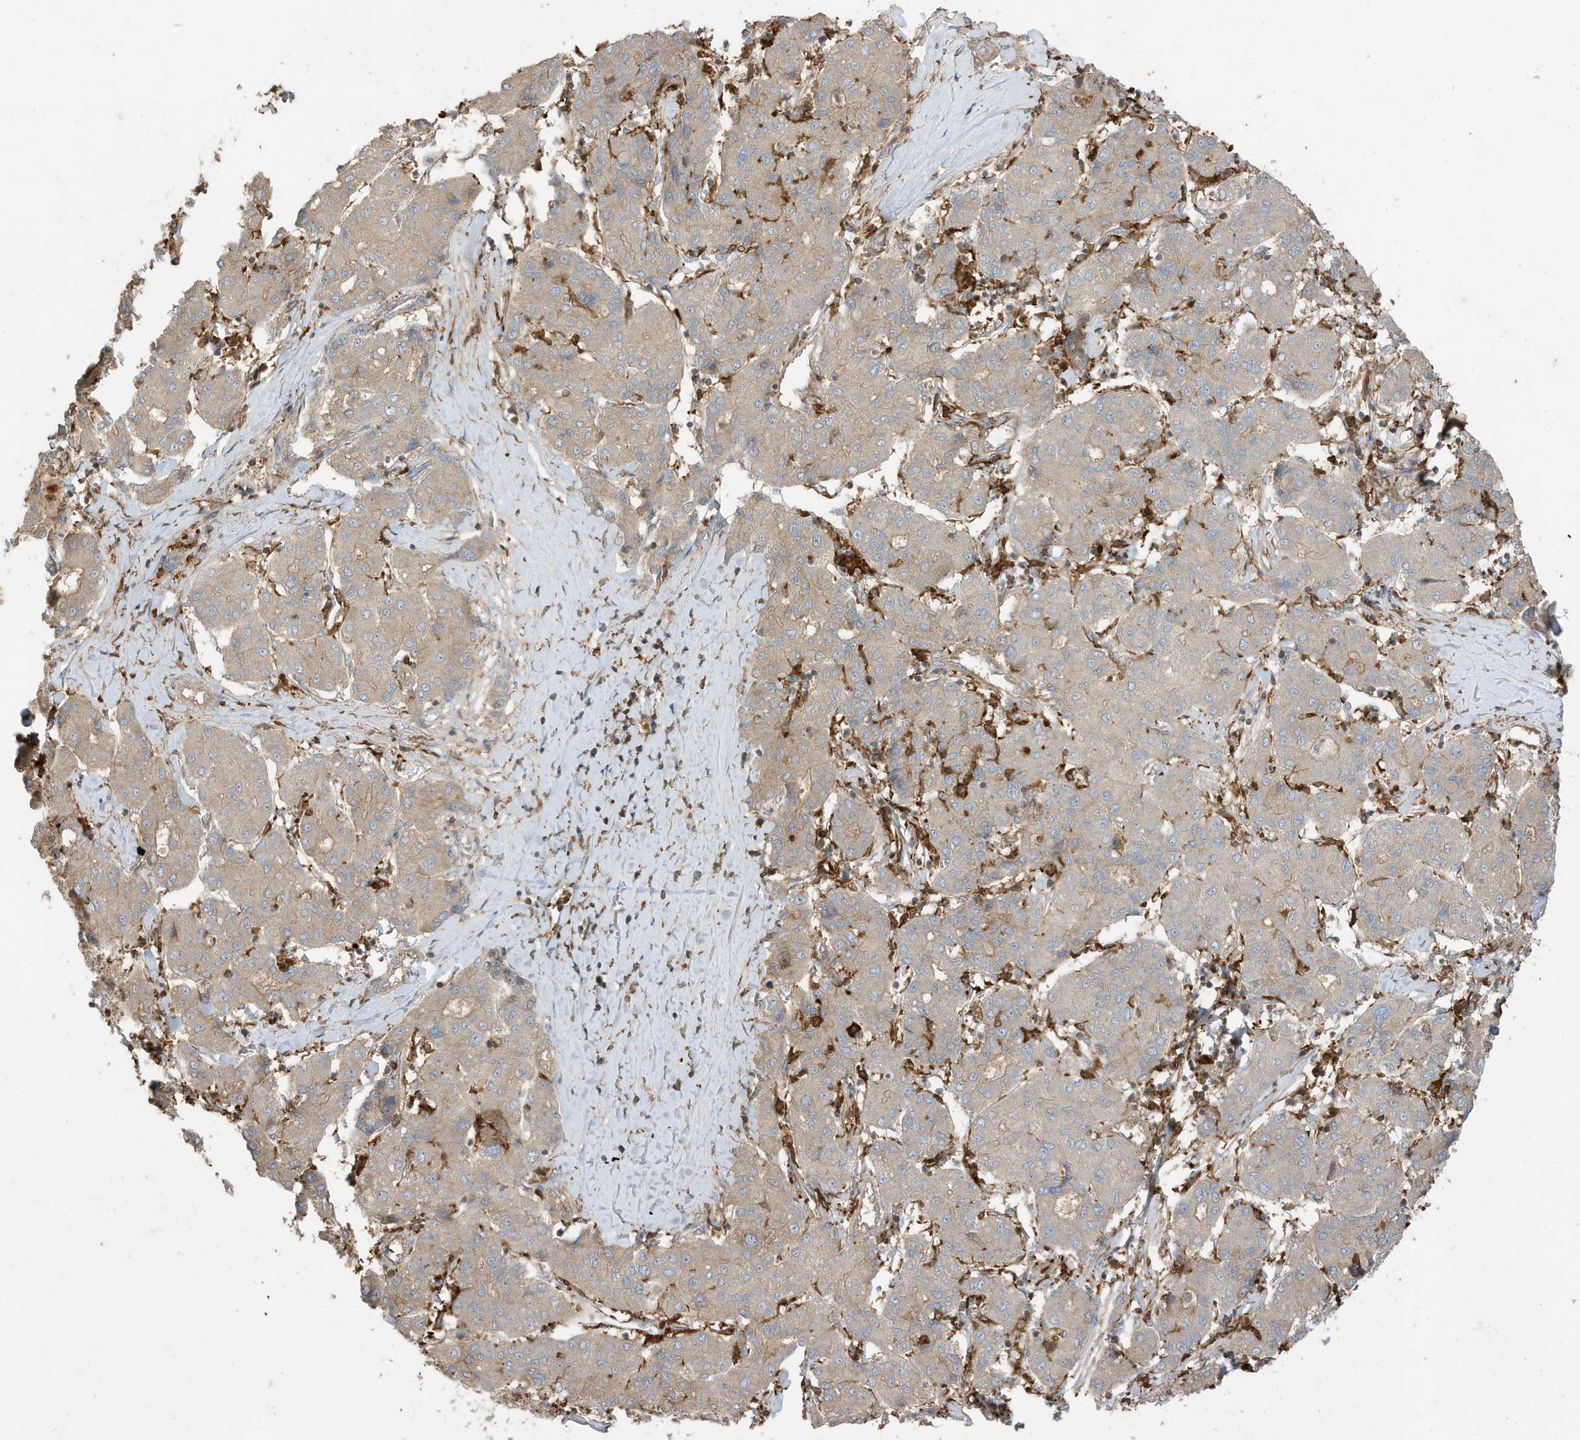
{"staining": {"intensity": "weak", "quantity": "25%-75%", "location": "cytoplasmic/membranous"}, "tissue": "liver cancer", "cell_type": "Tumor cells", "image_type": "cancer", "snomed": [{"axis": "morphology", "description": "Carcinoma, Hepatocellular, NOS"}, {"axis": "topography", "description": "Liver"}], "caption": "A brown stain shows weak cytoplasmic/membranous expression of a protein in hepatocellular carcinoma (liver) tumor cells.", "gene": "ABTB1", "patient": {"sex": "male", "age": 65}}